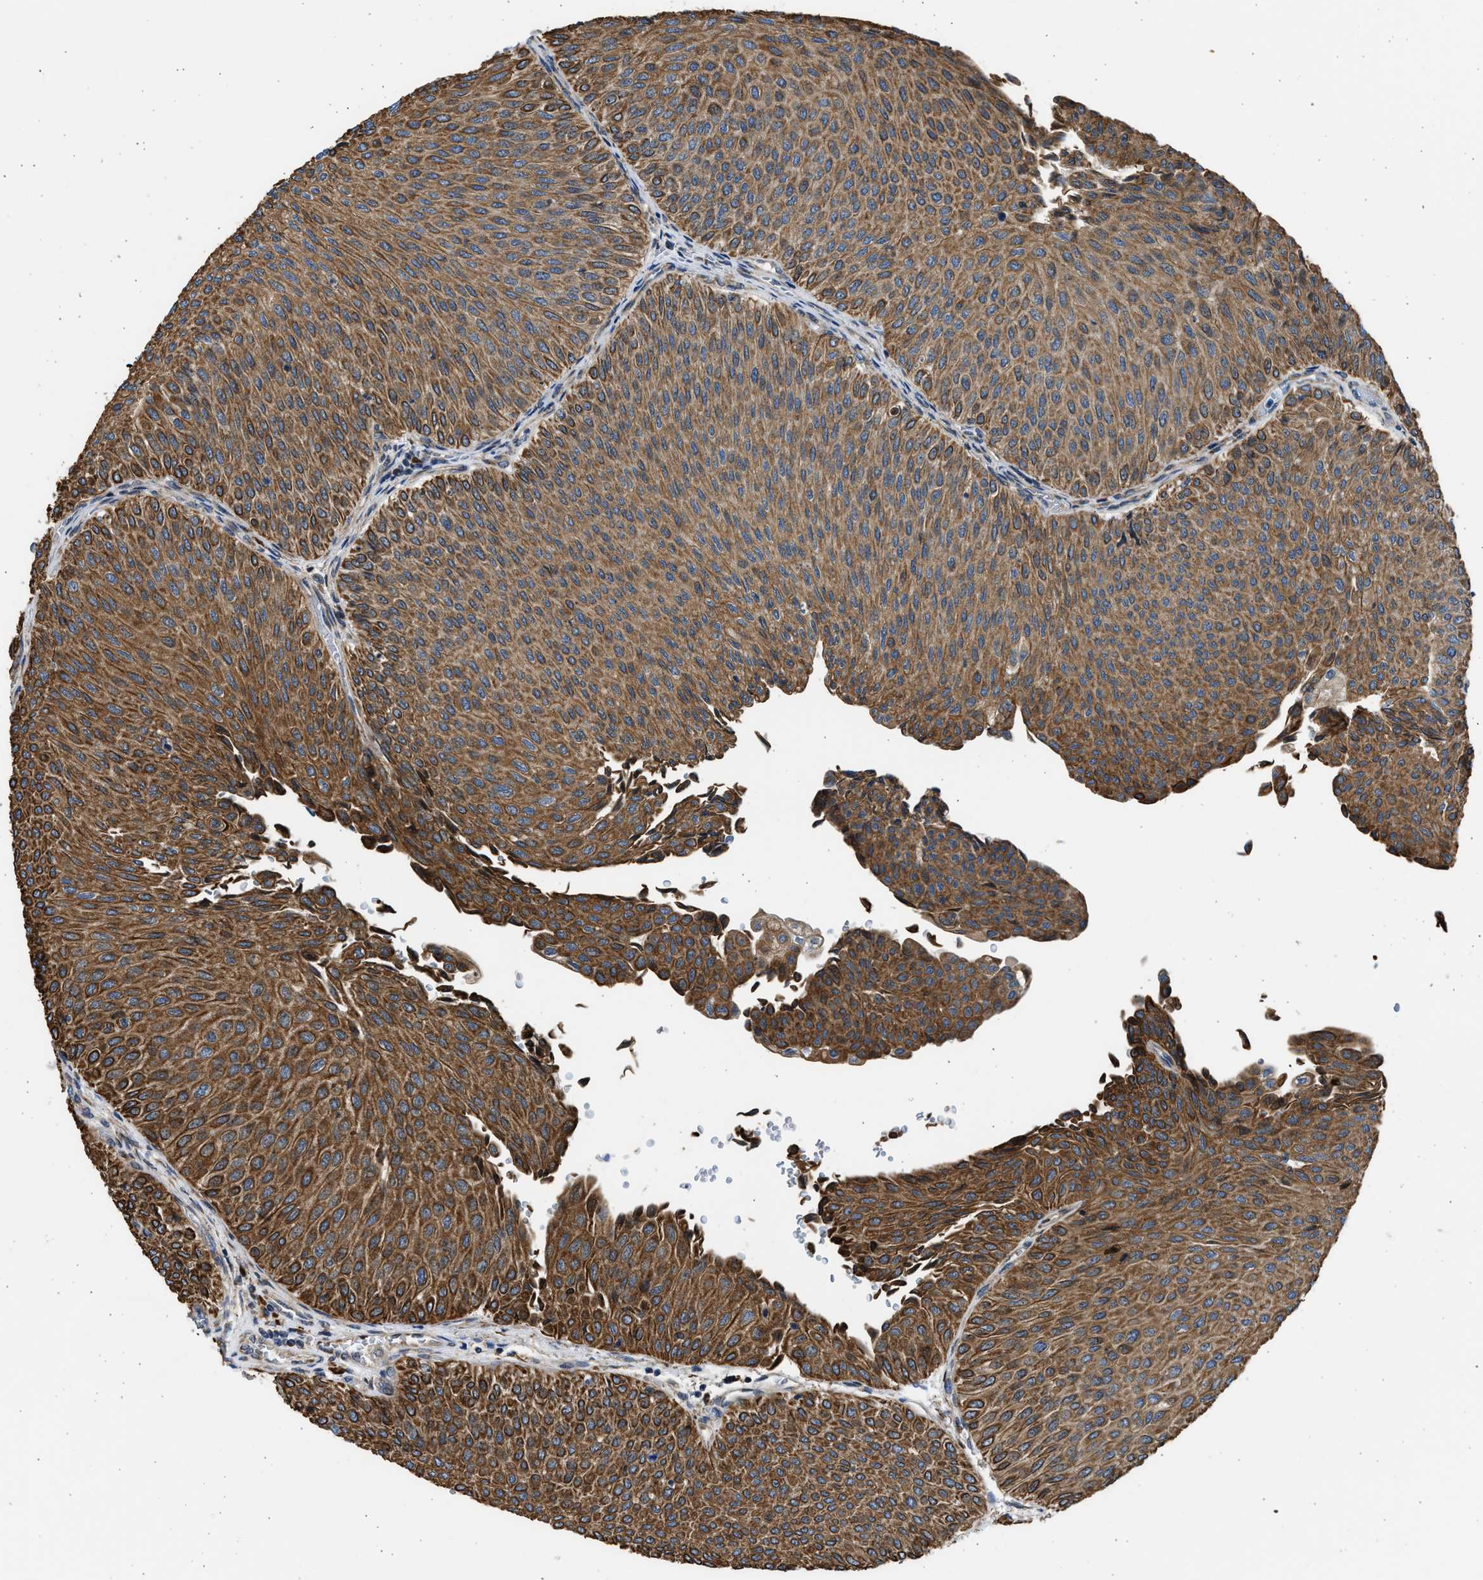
{"staining": {"intensity": "strong", "quantity": ">75%", "location": "cytoplasmic/membranous"}, "tissue": "urothelial cancer", "cell_type": "Tumor cells", "image_type": "cancer", "snomed": [{"axis": "morphology", "description": "Urothelial carcinoma, Low grade"}, {"axis": "topography", "description": "Urinary bladder"}], "caption": "Urothelial cancer stained with DAB (3,3'-diaminobenzidine) immunohistochemistry (IHC) reveals high levels of strong cytoplasmic/membranous staining in about >75% of tumor cells. (DAB (3,3'-diaminobenzidine) IHC with brightfield microscopy, high magnification).", "gene": "PLD2", "patient": {"sex": "male", "age": 78}}